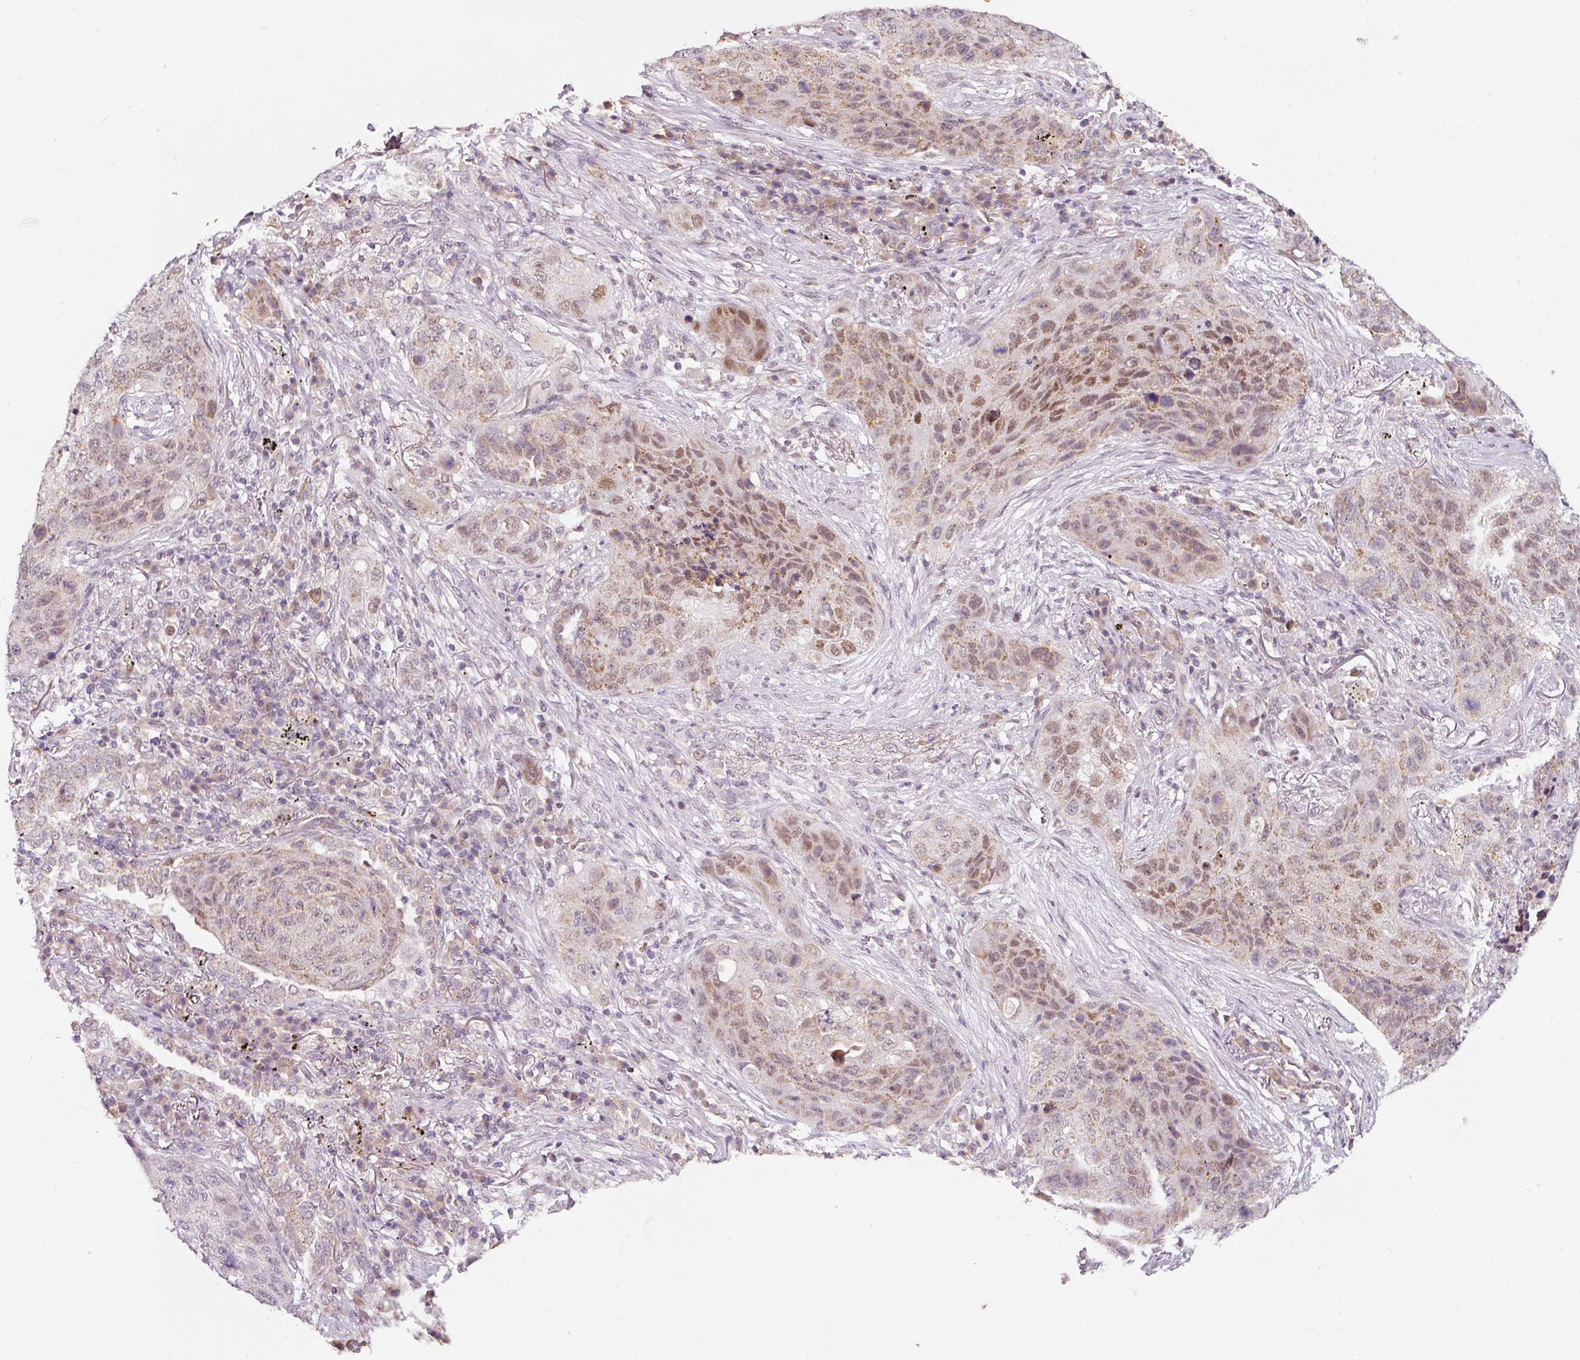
{"staining": {"intensity": "moderate", "quantity": "25%-75%", "location": "cytoplasmic/membranous,nuclear"}, "tissue": "lung cancer", "cell_type": "Tumor cells", "image_type": "cancer", "snomed": [{"axis": "morphology", "description": "Squamous cell carcinoma, NOS"}, {"axis": "topography", "description": "Lung"}], "caption": "Protein analysis of squamous cell carcinoma (lung) tissue exhibits moderate cytoplasmic/membranous and nuclear staining in about 25%-75% of tumor cells.", "gene": "ZNF460", "patient": {"sex": "female", "age": 63}}